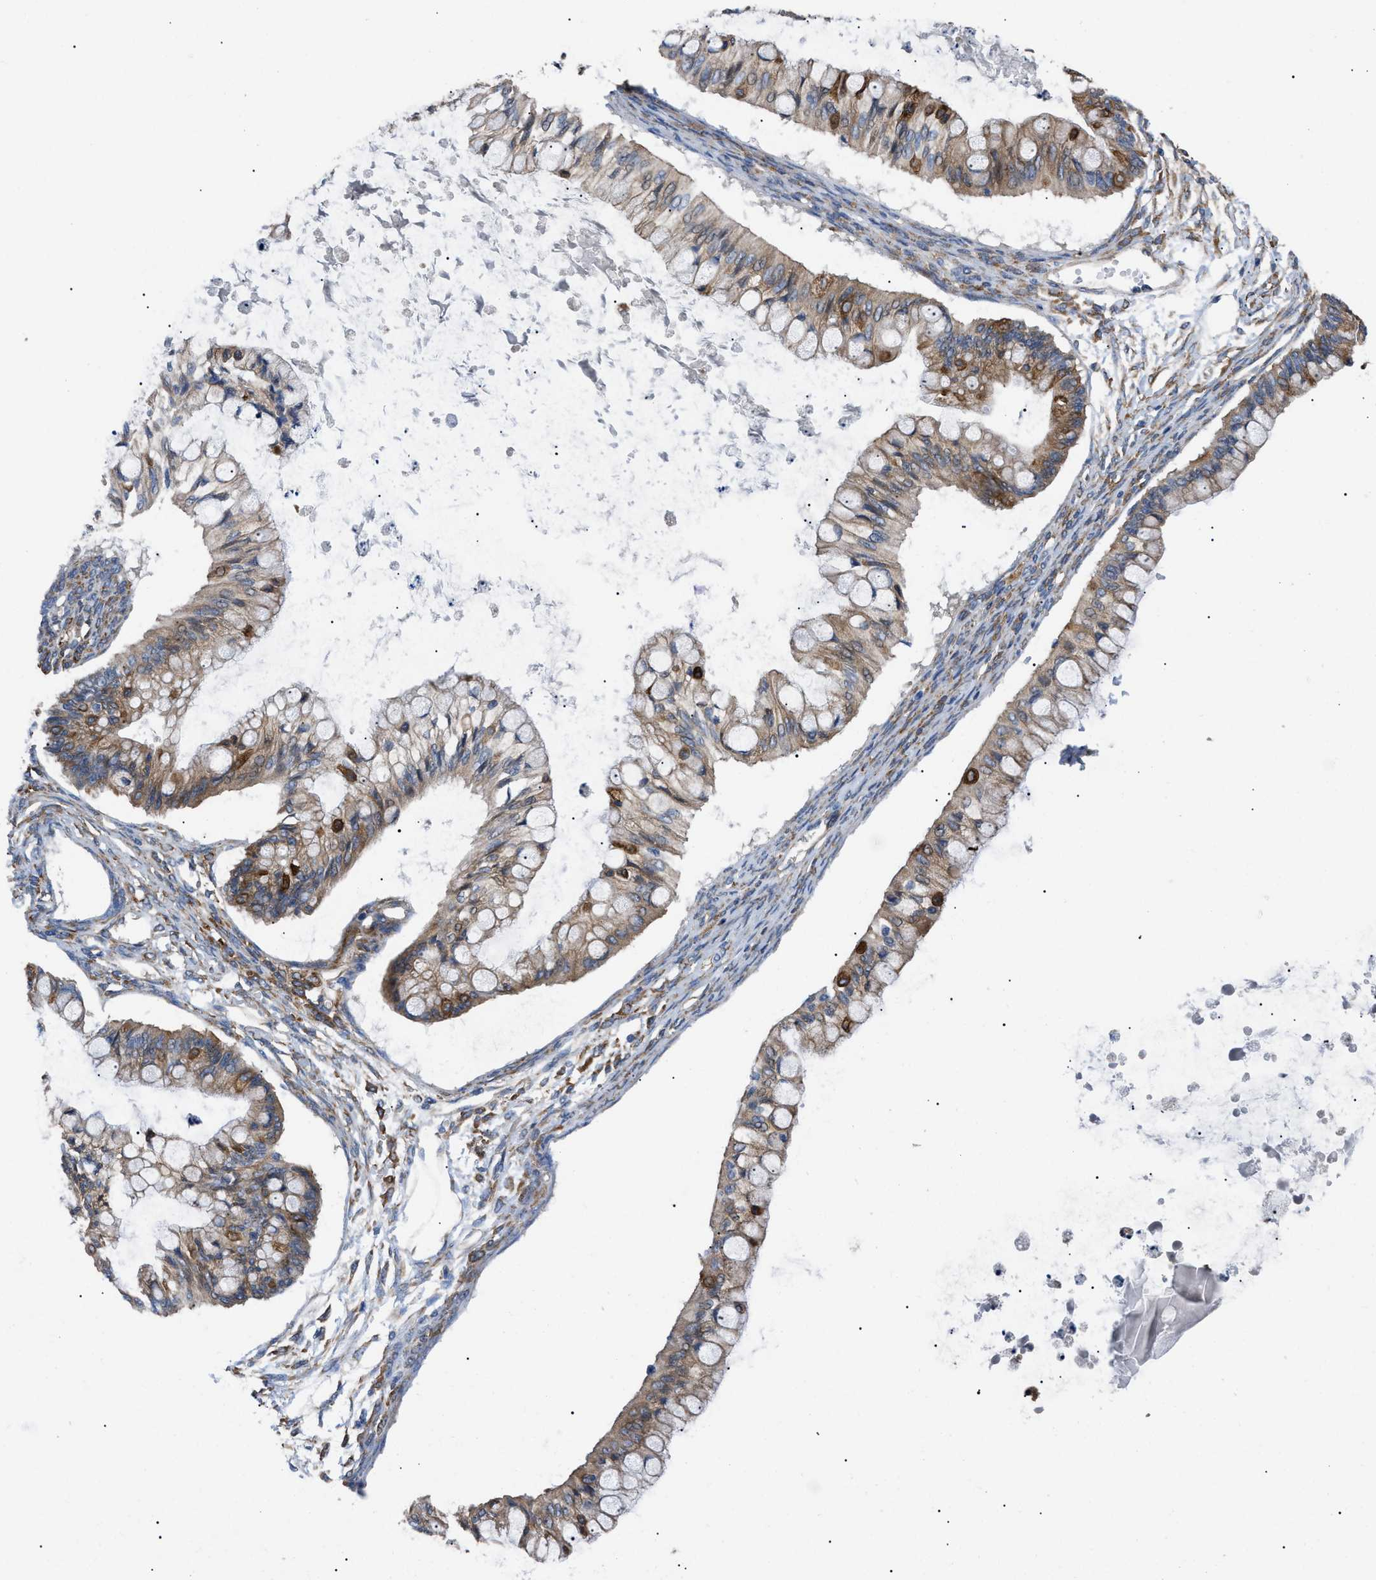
{"staining": {"intensity": "moderate", "quantity": ">75%", "location": "cytoplasmic/membranous"}, "tissue": "ovarian cancer", "cell_type": "Tumor cells", "image_type": "cancer", "snomed": [{"axis": "morphology", "description": "Cystadenocarcinoma, mucinous, NOS"}, {"axis": "topography", "description": "Ovary"}], "caption": "The photomicrograph displays staining of ovarian mucinous cystadenocarcinoma, revealing moderate cytoplasmic/membranous protein expression (brown color) within tumor cells.", "gene": "MYO10", "patient": {"sex": "female", "age": 57}}